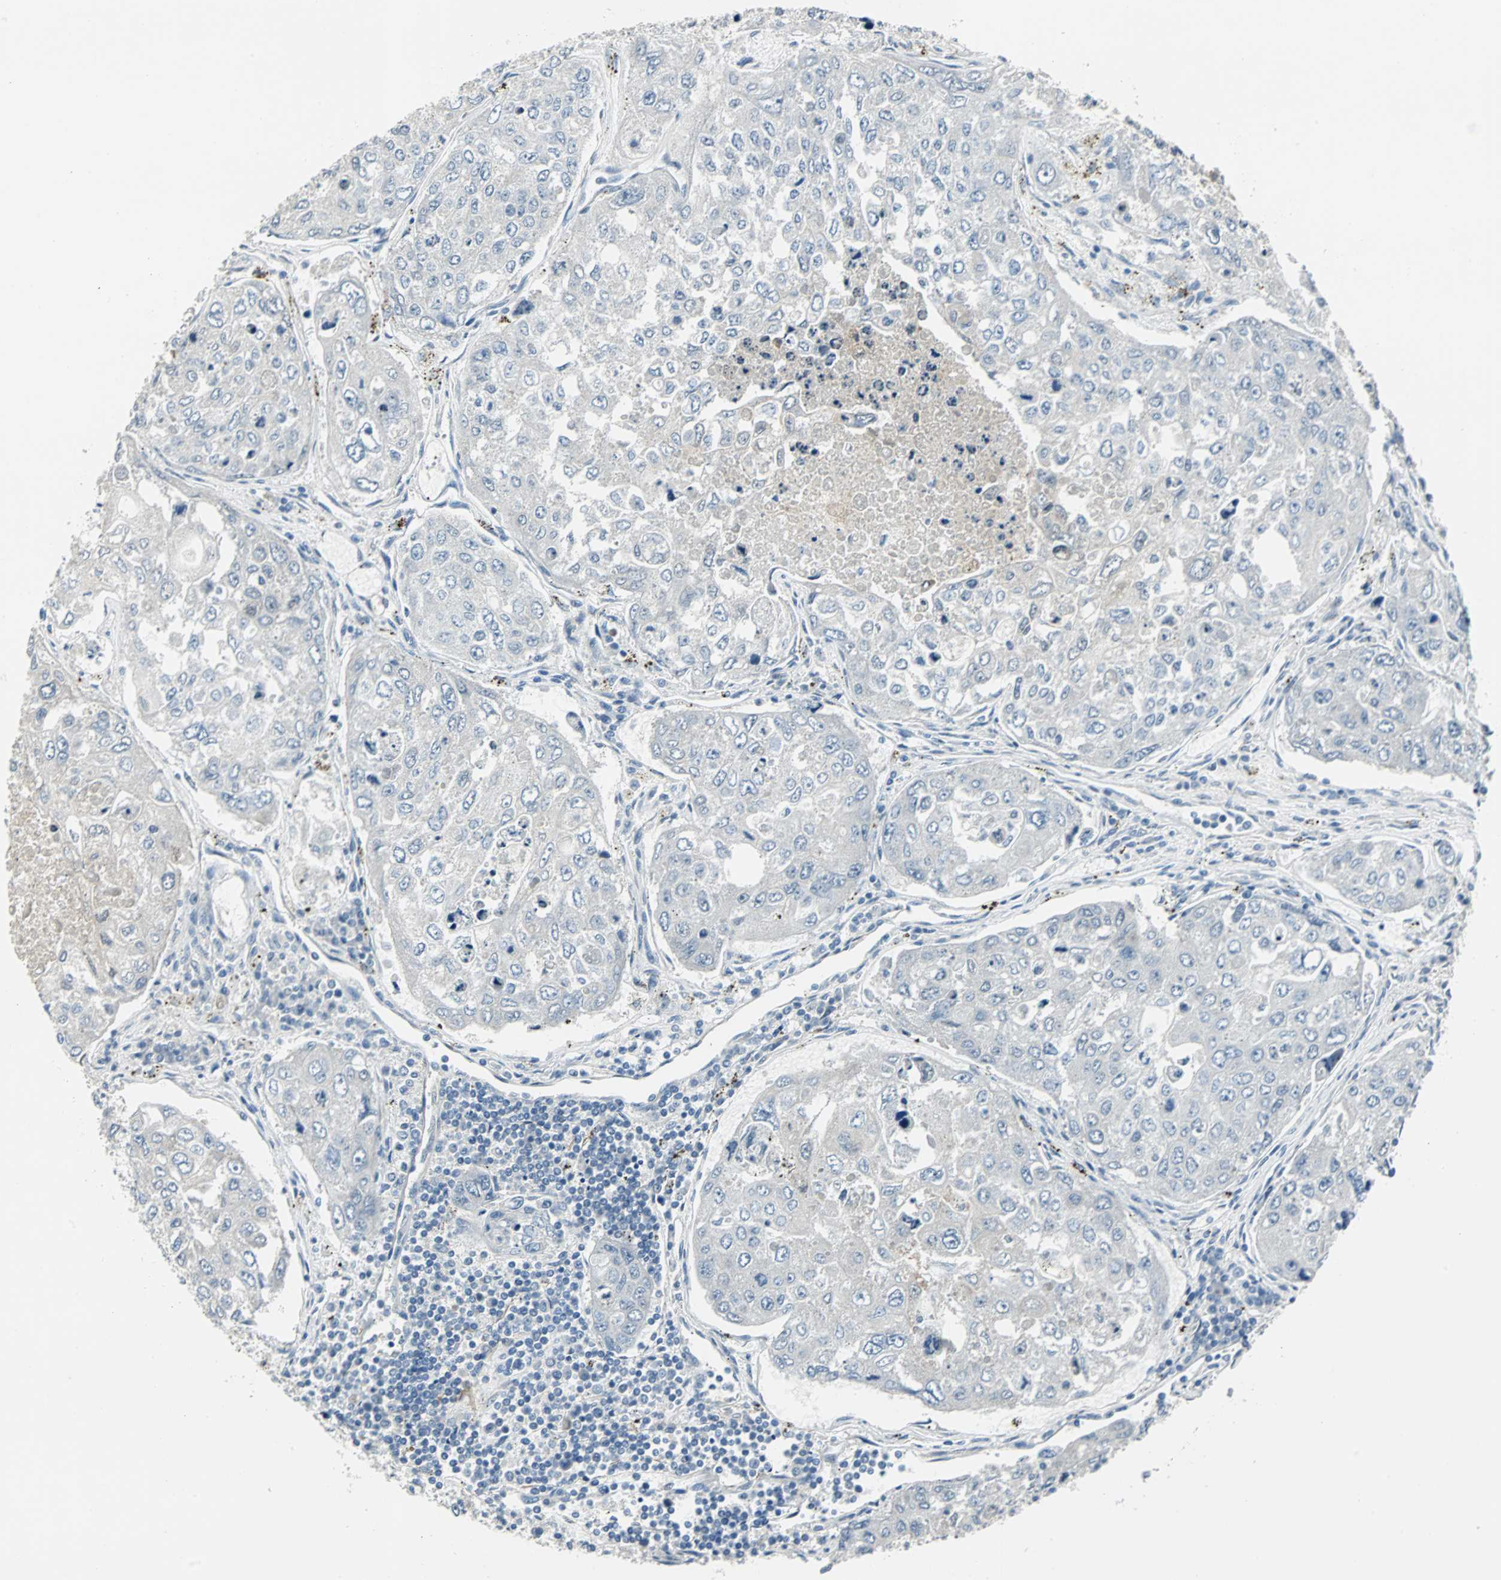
{"staining": {"intensity": "negative", "quantity": "none", "location": "none"}, "tissue": "urothelial cancer", "cell_type": "Tumor cells", "image_type": "cancer", "snomed": [{"axis": "morphology", "description": "Urothelial carcinoma, High grade"}, {"axis": "topography", "description": "Lymph node"}, {"axis": "topography", "description": "Urinary bladder"}], "caption": "DAB immunohistochemical staining of urothelial cancer demonstrates no significant staining in tumor cells.", "gene": "FHL2", "patient": {"sex": "male", "age": 51}}